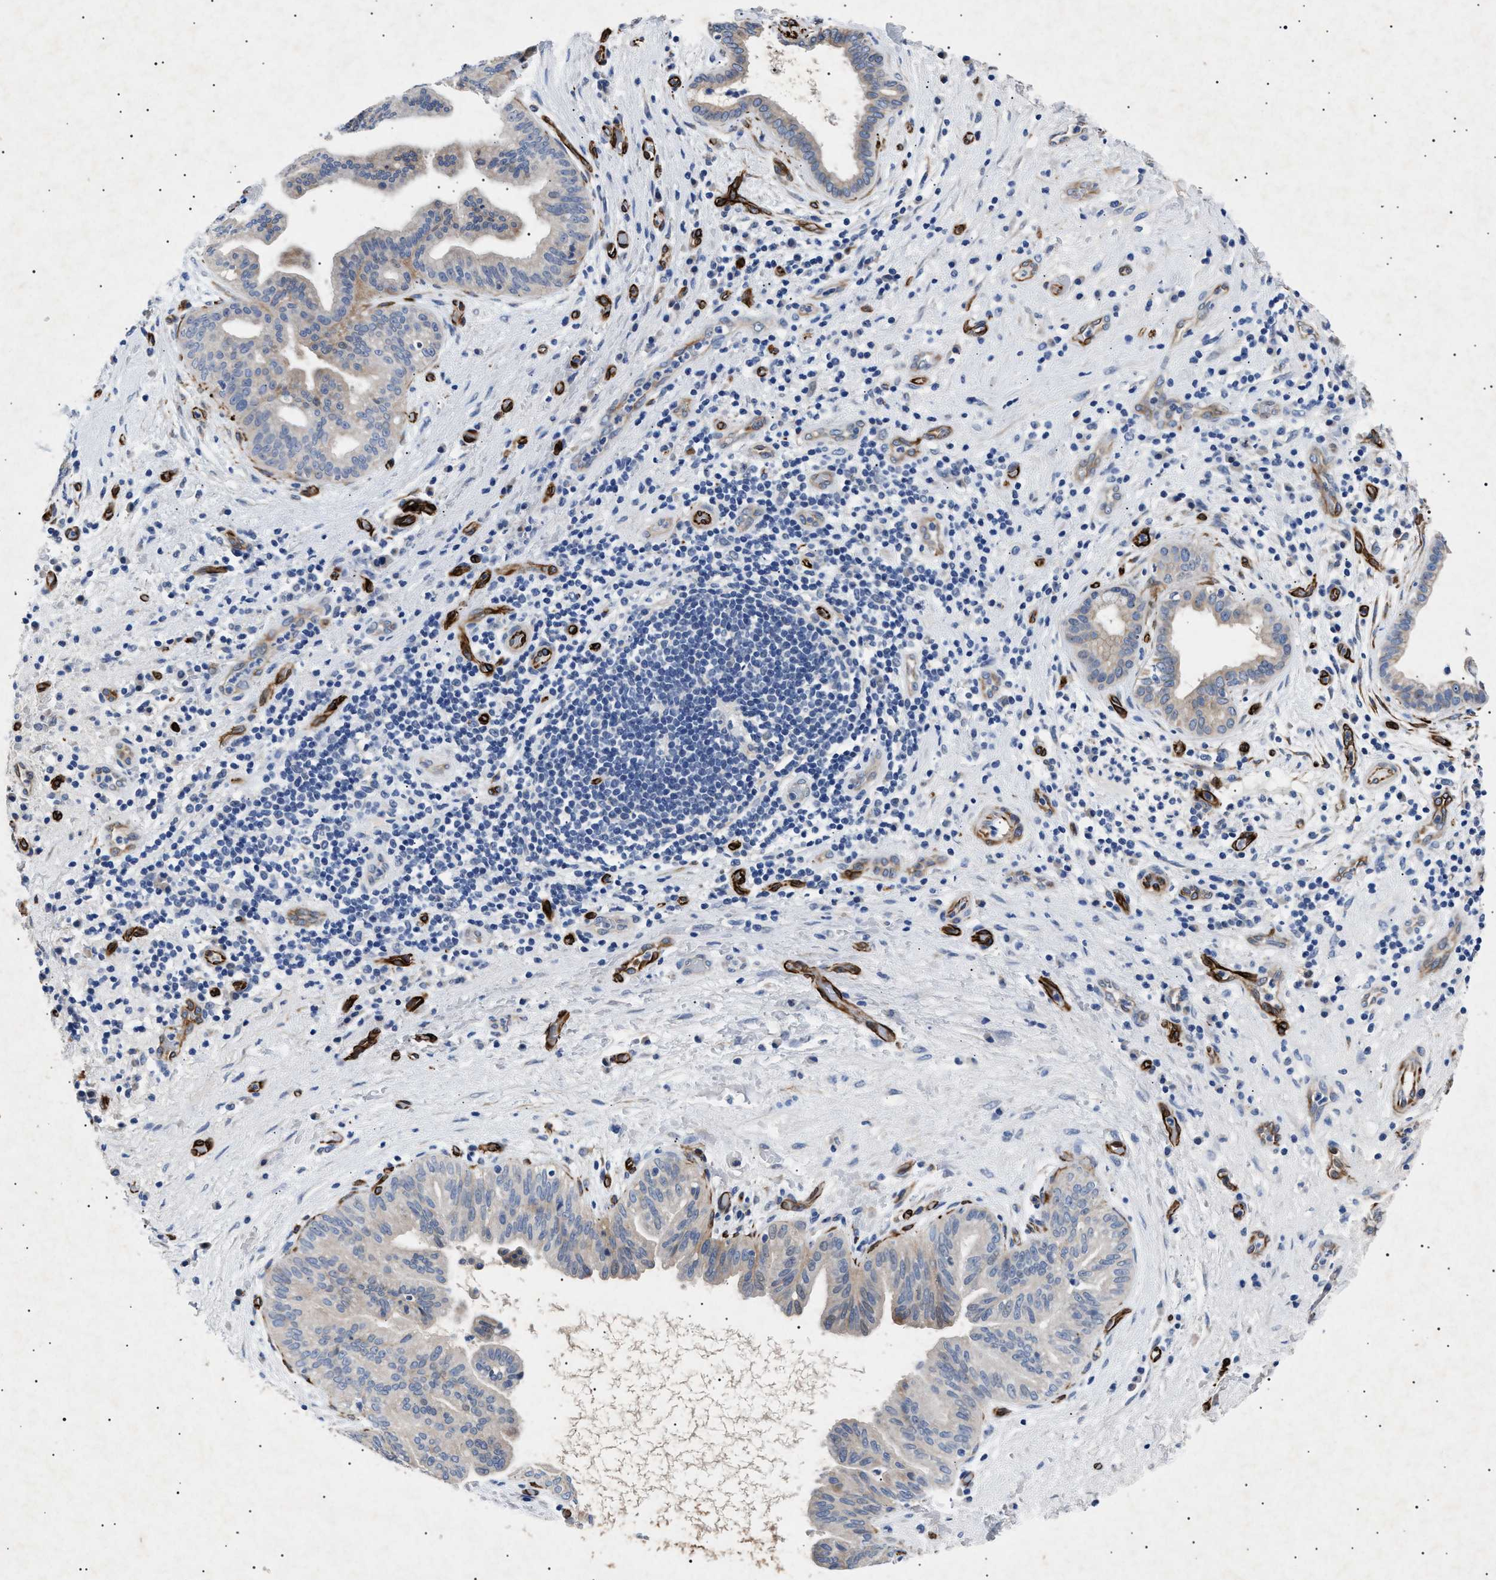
{"staining": {"intensity": "weak", "quantity": "<25%", "location": "cytoplasmic/membranous"}, "tissue": "liver cancer", "cell_type": "Tumor cells", "image_type": "cancer", "snomed": [{"axis": "morphology", "description": "Cholangiocarcinoma"}, {"axis": "topography", "description": "Liver"}], "caption": "DAB immunohistochemical staining of human liver cholangiocarcinoma exhibits no significant expression in tumor cells. Nuclei are stained in blue.", "gene": "OLFML2A", "patient": {"sex": "female", "age": 38}}